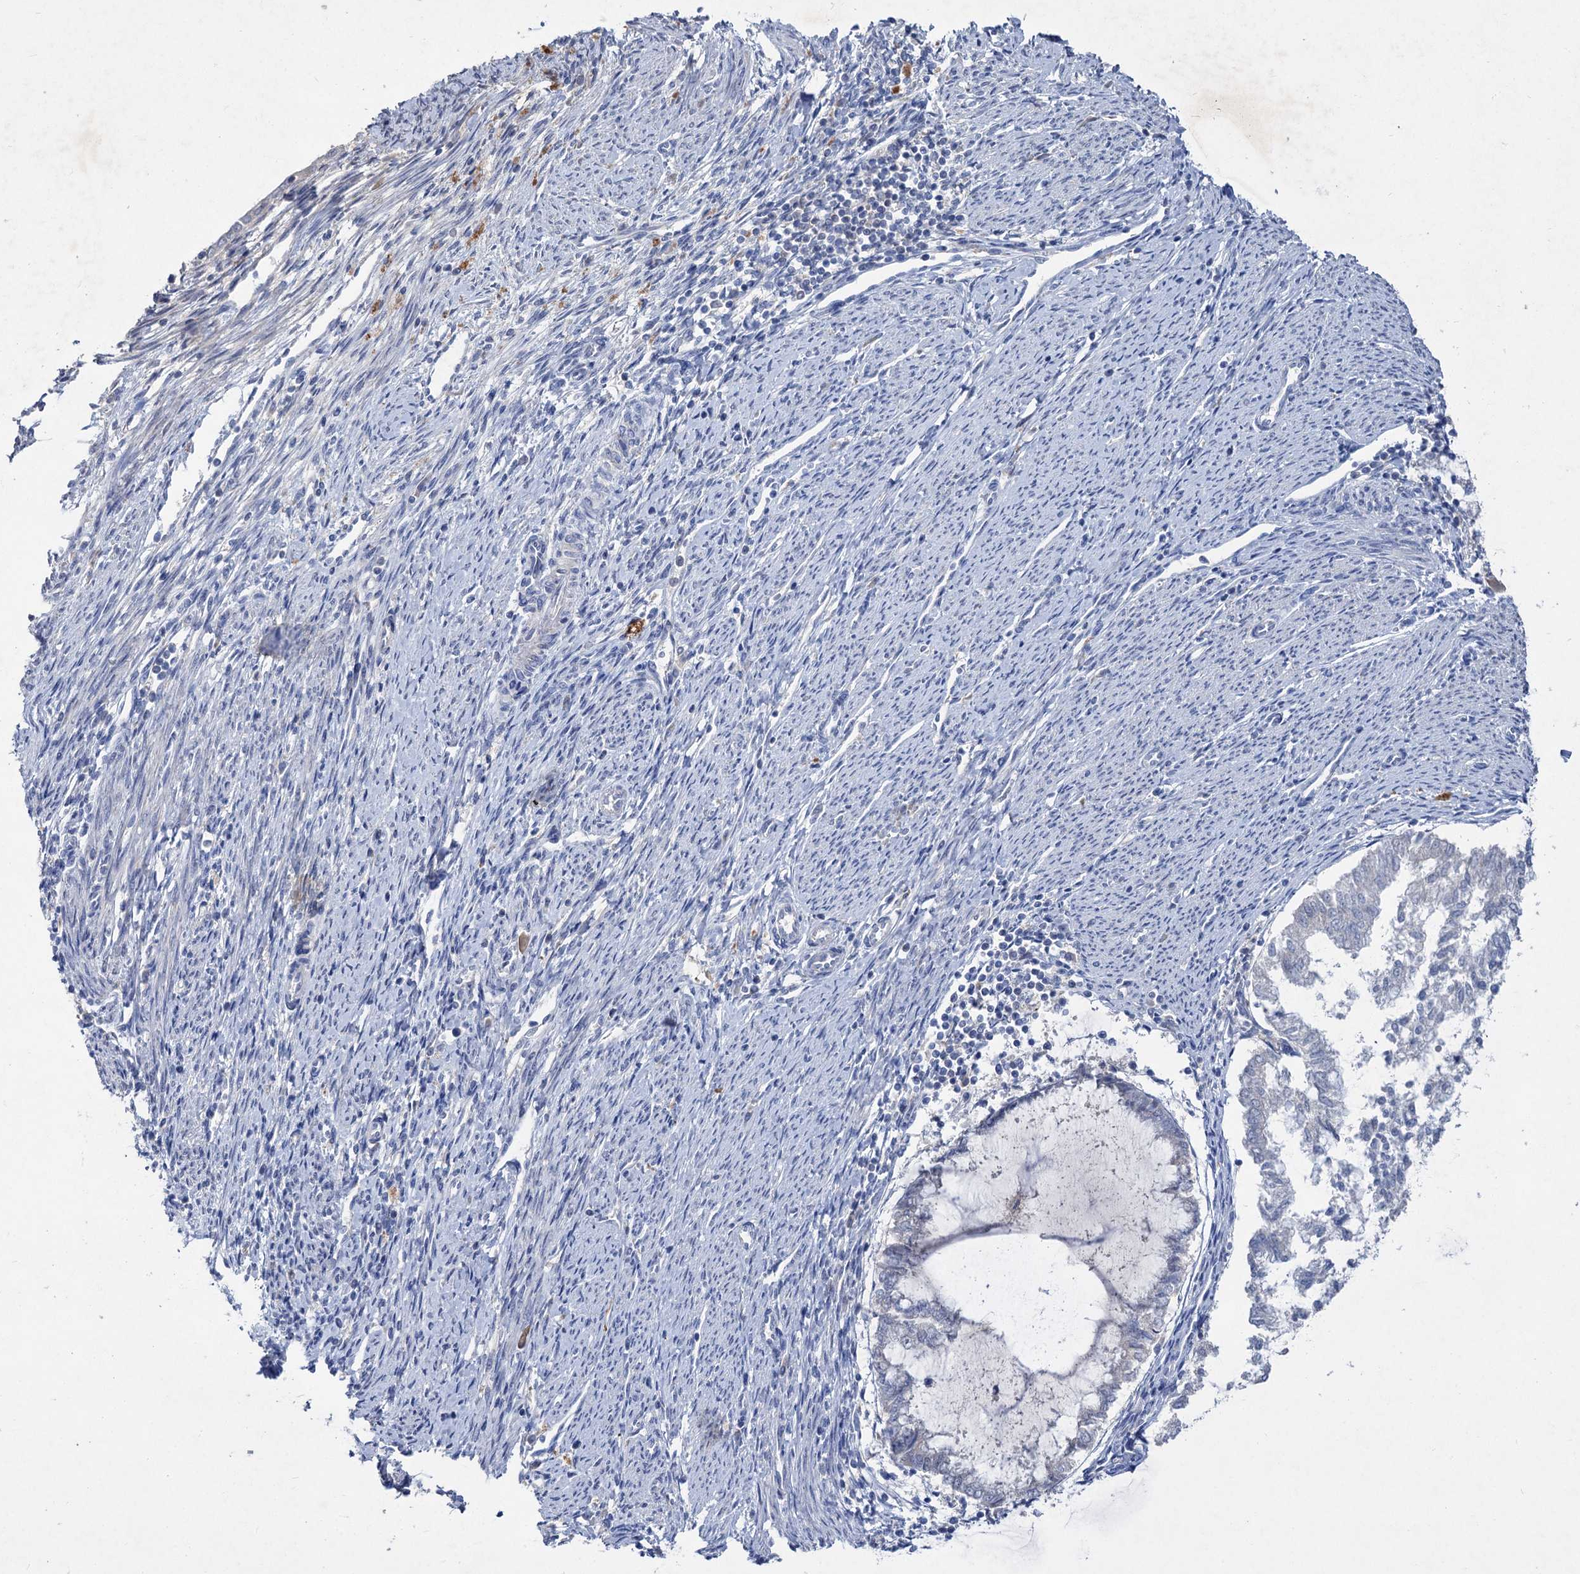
{"staining": {"intensity": "negative", "quantity": "none", "location": "none"}, "tissue": "endometrial cancer", "cell_type": "Tumor cells", "image_type": "cancer", "snomed": [{"axis": "morphology", "description": "Adenocarcinoma, NOS"}, {"axis": "topography", "description": "Endometrium"}], "caption": "This is a photomicrograph of IHC staining of endometrial cancer (adenocarcinoma), which shows no expression in tumor cells.", "gene": "ATP4A", "patient": {"sex": "female", "age": 79}}